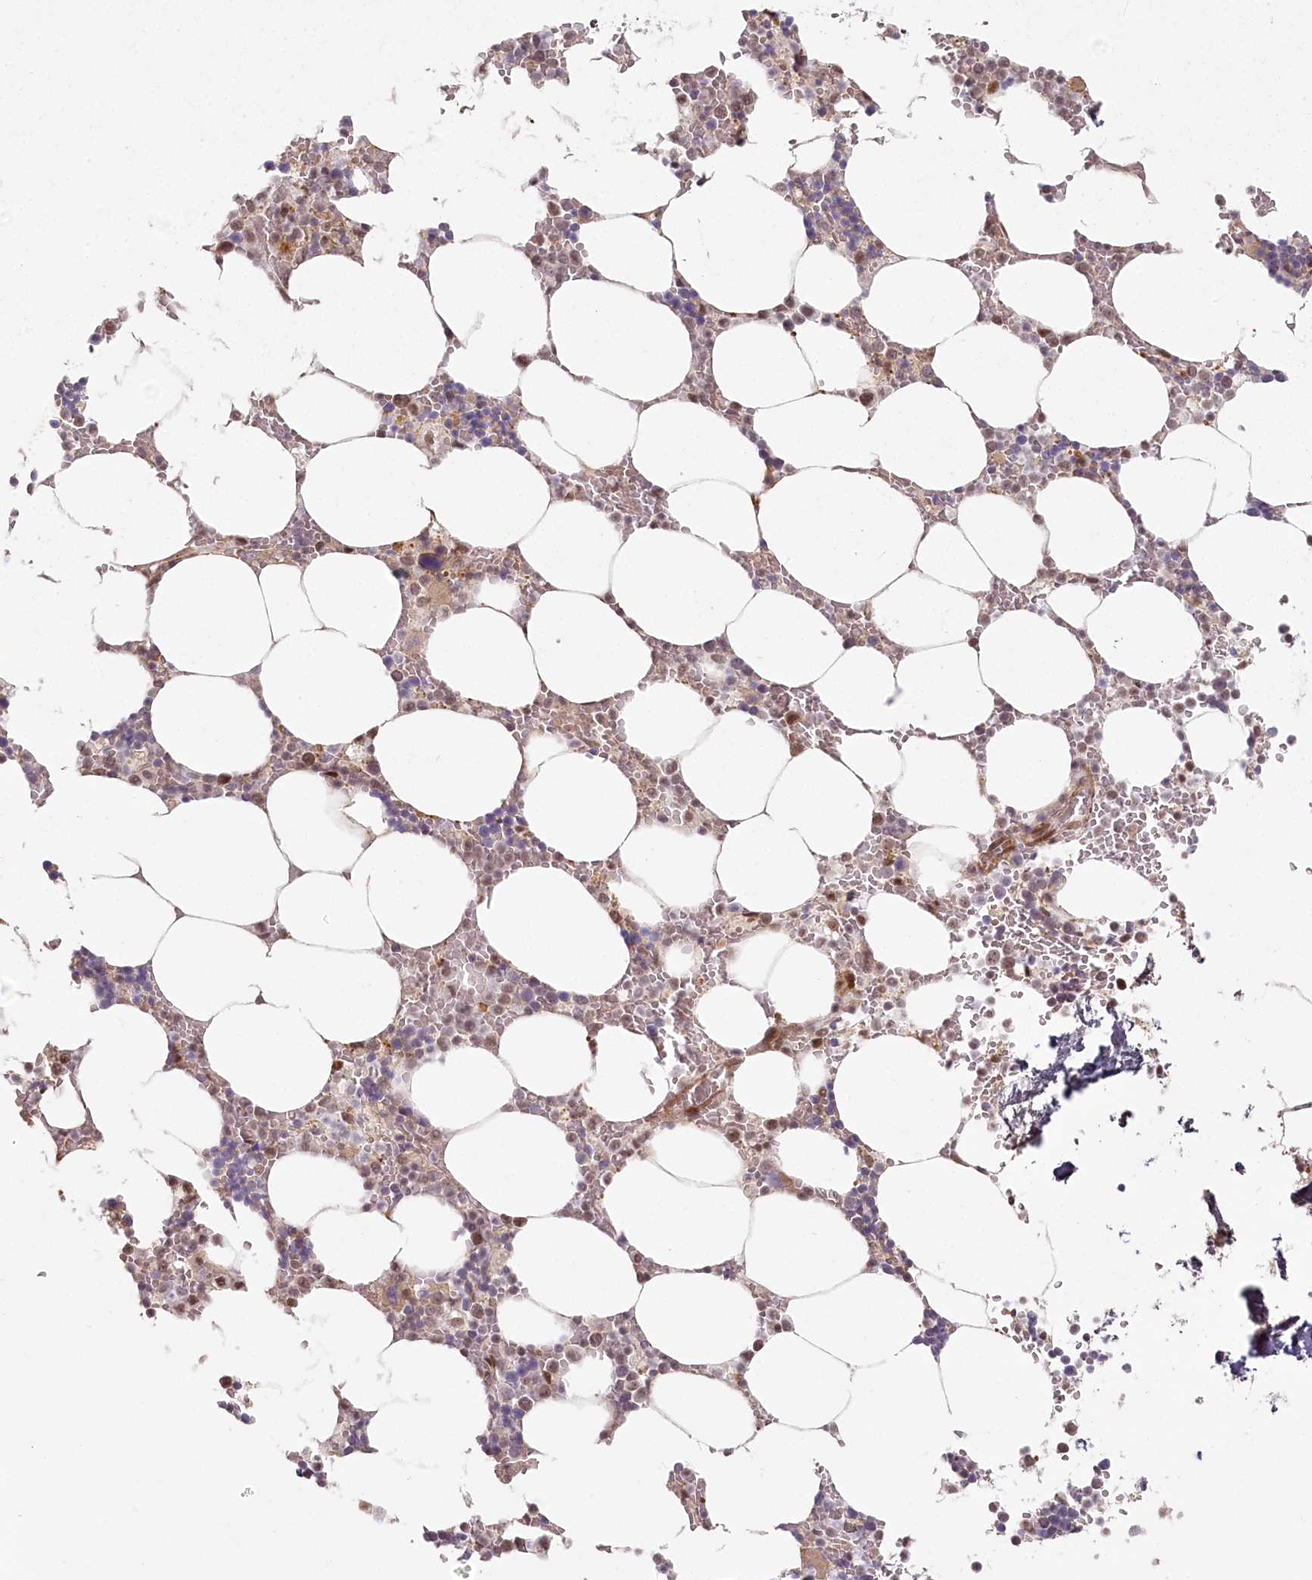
{"staining": {"intensity": "moderate", "quantity": "25%-75%", "location": "cytoplasmic/membranous,nuclear"}, "tissue": "bone marrow", "cell_type": "Hematopoietic cells", "image_type": "normal", "snomed": [{"axis": "morphology", "description": "Normal tissue, NOS"}, {"axis": "topography", "description": "Bone marrow"}], "caption": "Hematopoietic cells show medium levels of moderate cytoplasmic/membranous,nuclear expression in approximately 25%-75% of cells in normal bone marrow. (DAB IHC, brown staining for protein, blue staining for nuclei).", "gene": "FAM204A", "patient": {"sex": "male", "age": 70}}